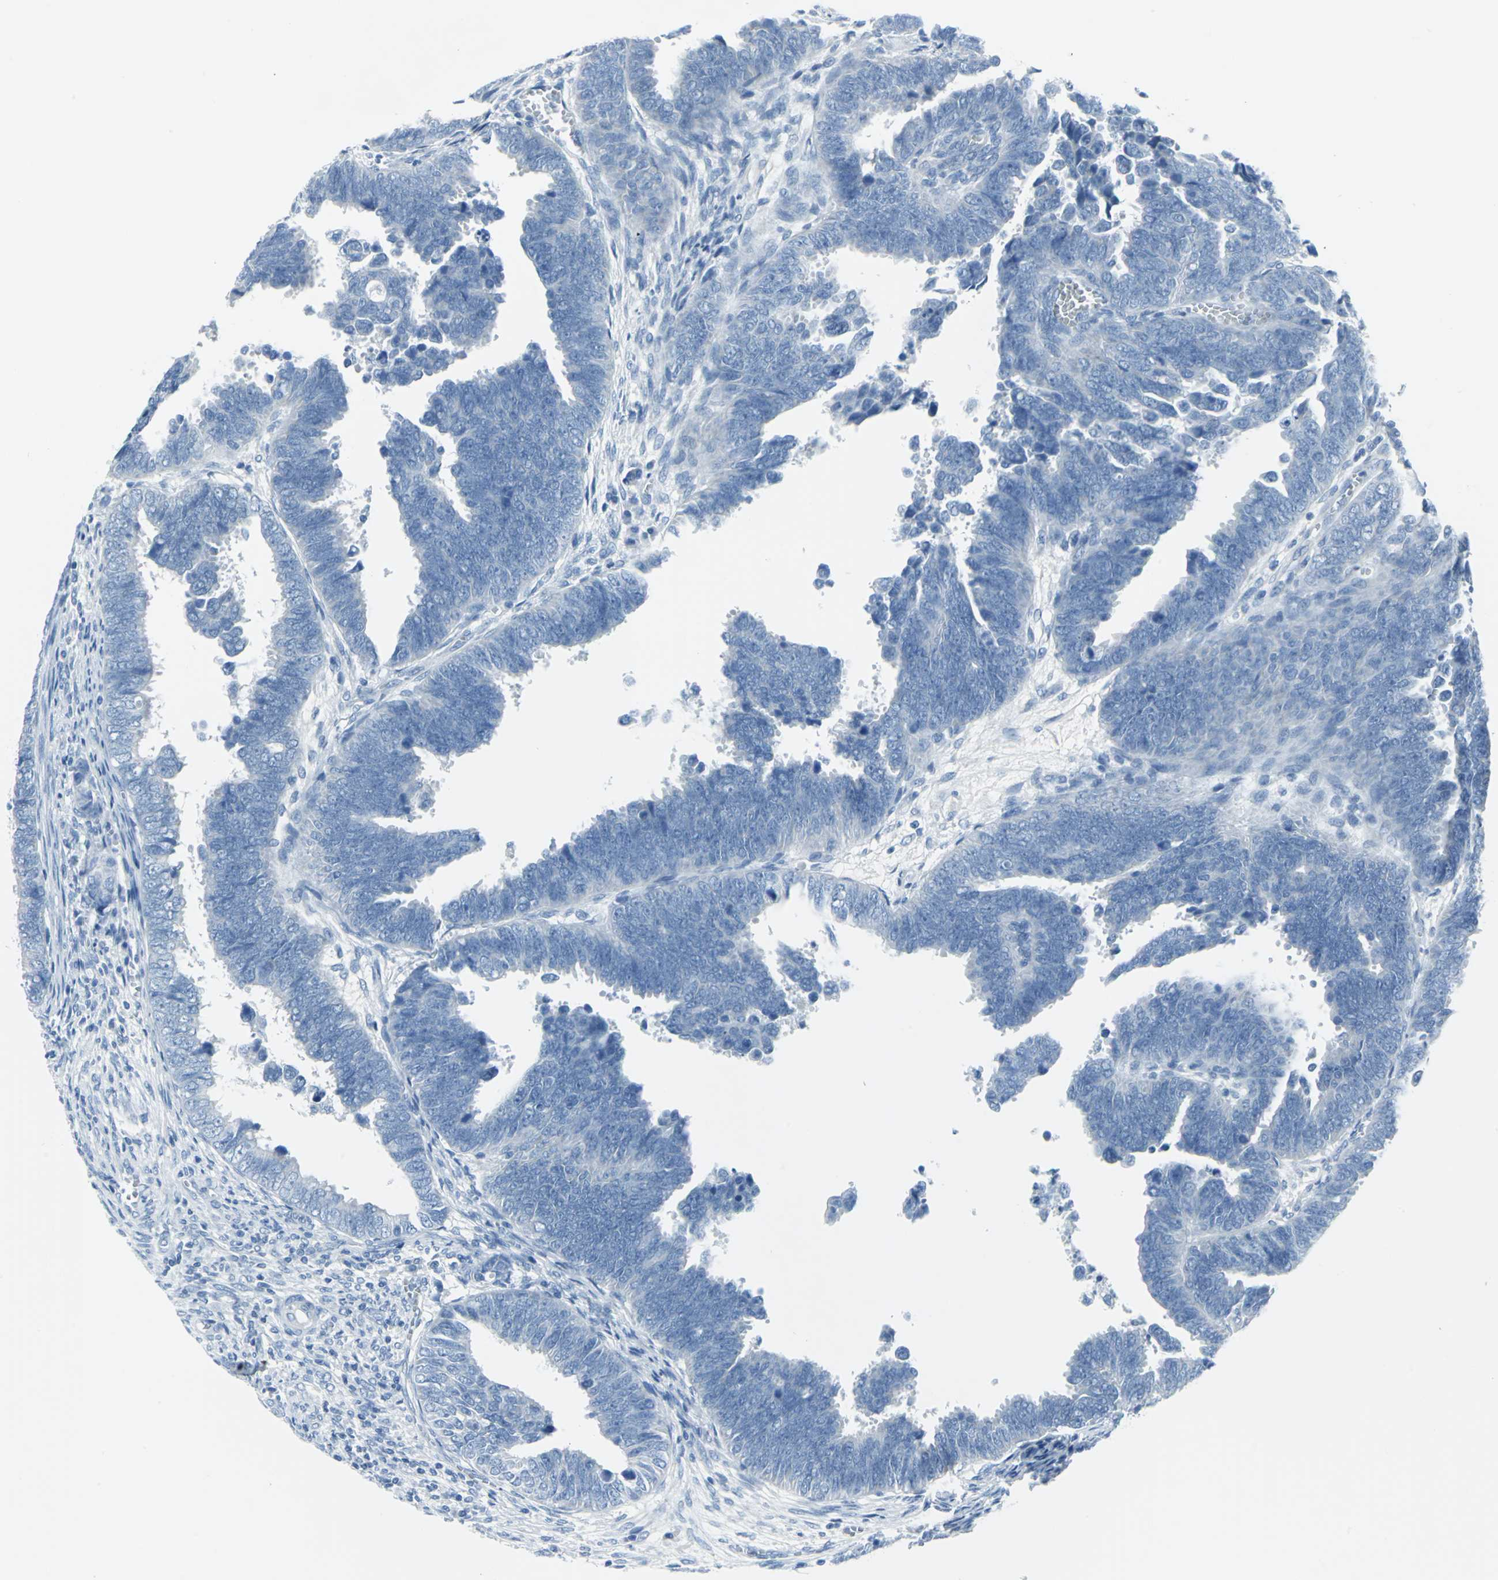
{"staining": {"intensity": "negative", "quantity": "none", "location": "none"}, "tissue": "endometrial cancer", "cell_type": "Tumor cells", "image_type": "cancer", "snomed": [{"axis": "morphology", "description": "Adenocarcinoma, NOS"}, {"axis": "topography", "description": "Endometrium"}], "caption": "The photomicrograph exhibits no significant positivity in tumor cells of endometrial cancer. (DAB immunohistochemistry (IHC), high magnification).", "gene": "CYB5A", "patient": {"sex": "female", "age": 75}}